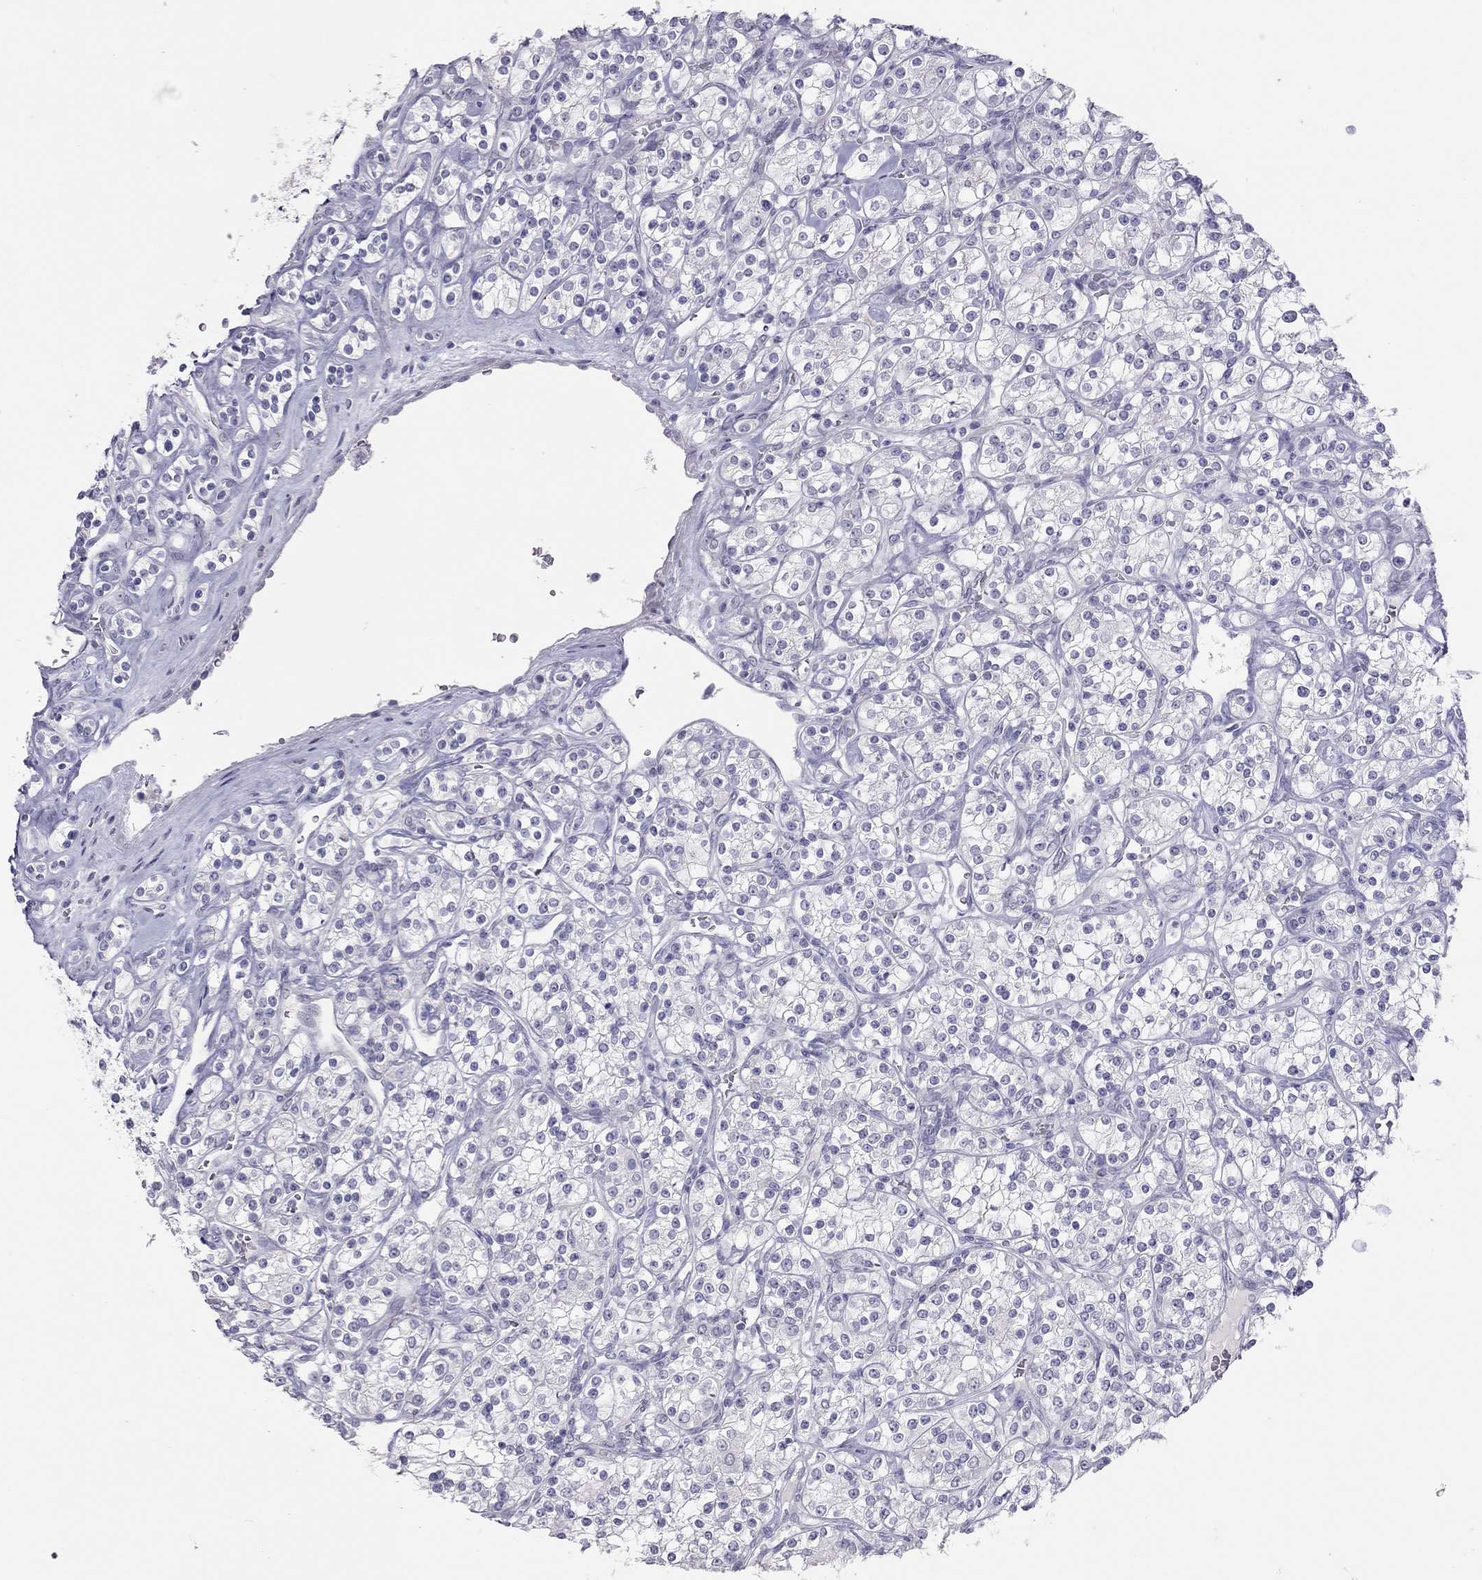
{"staining": {"intensity": "negative", "quantity": "none", "location": "none"}, "tissue": "renal cancer", "cell_type": "Tumor cells", "image_type": "cancer", "snomed": [{"axis": "morphology", "description": "Adenocarcinoma, NOS"}, {"axis": "topography", "description": "Kidney"}], "caption": "A micrograph of renal cancer (adenocarcinoma) stained for a protein reveals no brown staining in tumor cells.", "gene": "MUC16", "patient": {"sex": "male", "age": 77}}